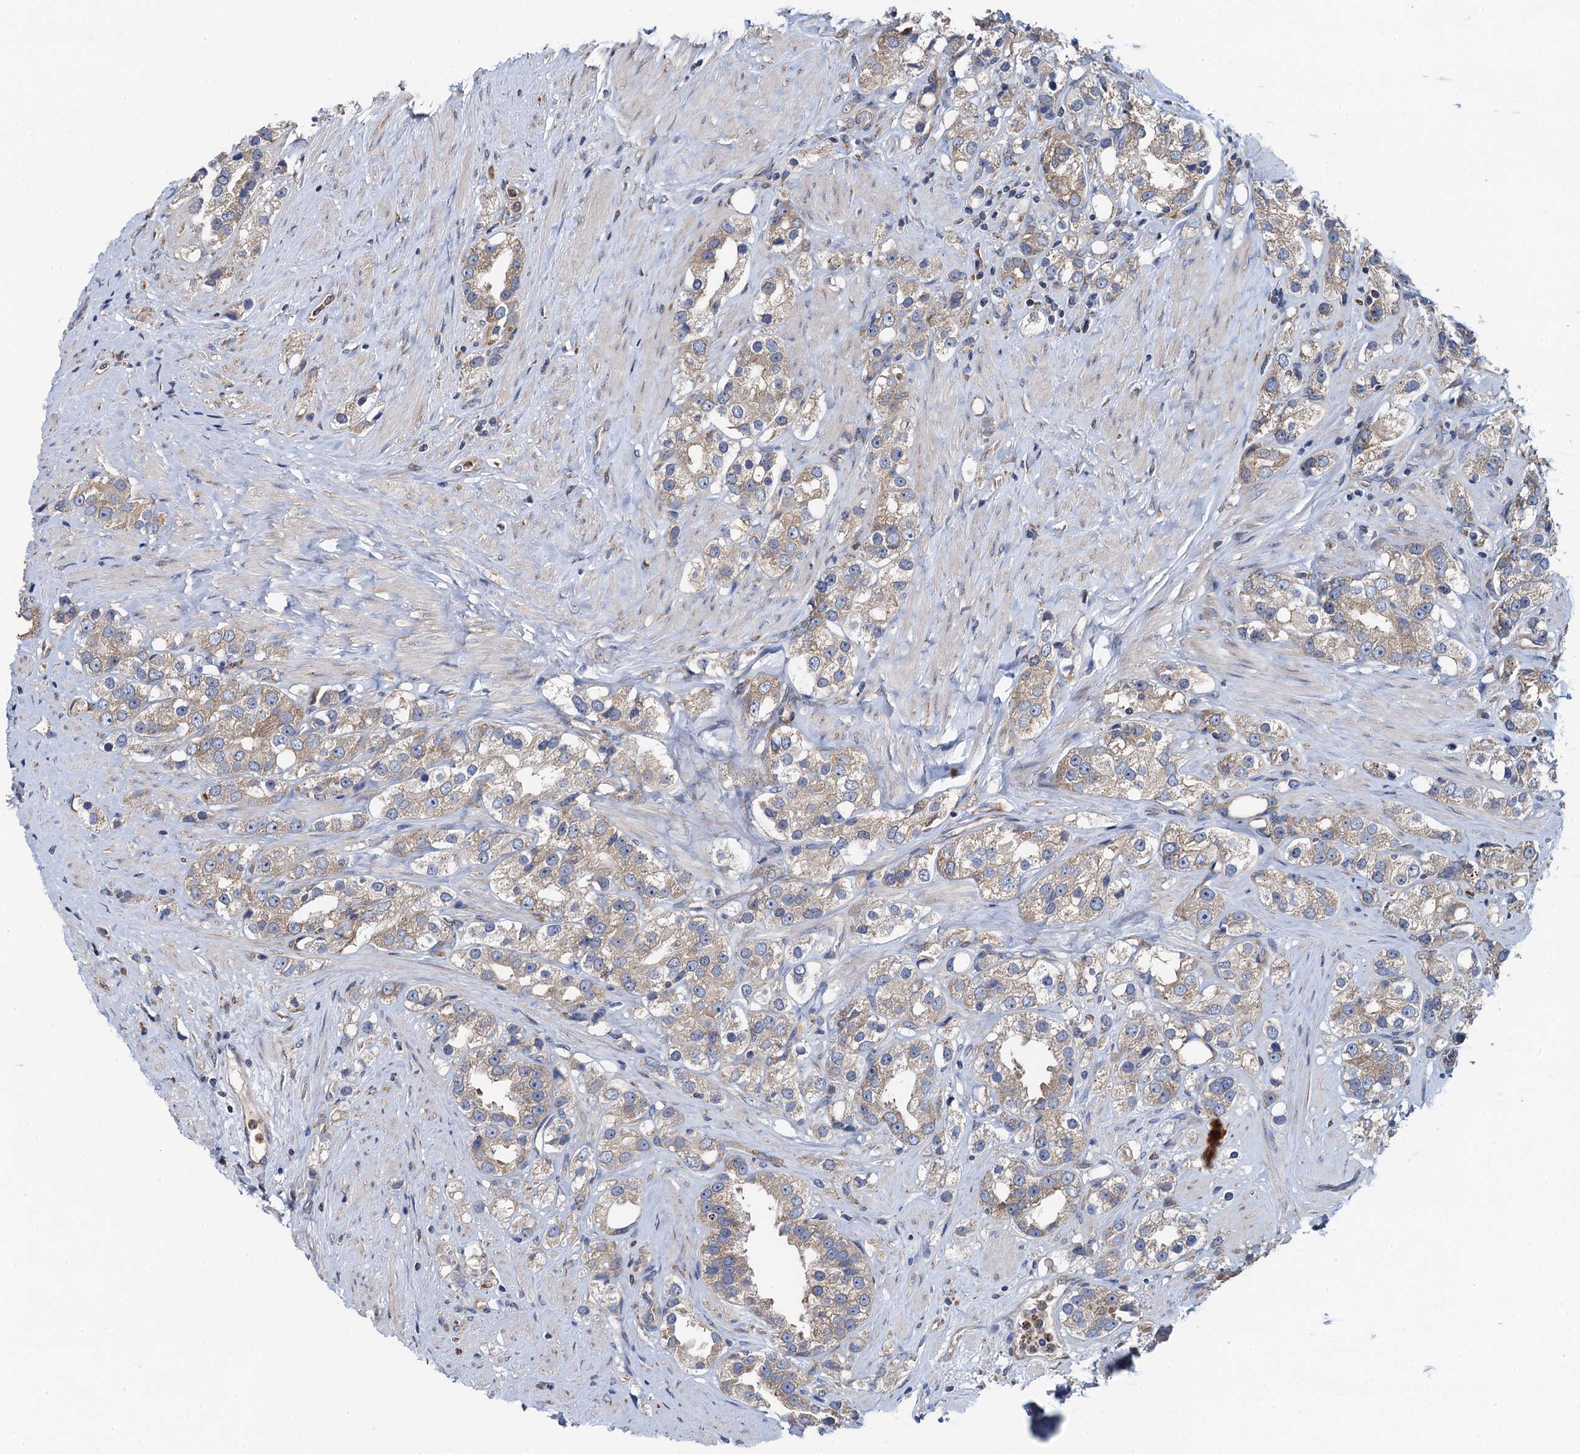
{"staining": {"intensity": "weak", "quantity": "25%-75%", "location": "cytoplasmic/membranous"}, "tissue": "prostate cancer", "cell_type": "Tumor cells", "image_type": "cancer", "snomed": [{"axis": "morphology", "description": "Adenocarcinoma, NOS"}, {"axis": "topography", "description": "Prostate"}], "caption": "Human prostate cancer (adenocarcinoma) stained with a protein marker displays weak staining in tumor cells.", "gene": "ADCY9", "patient": {"sex": "male", "age": 79}}